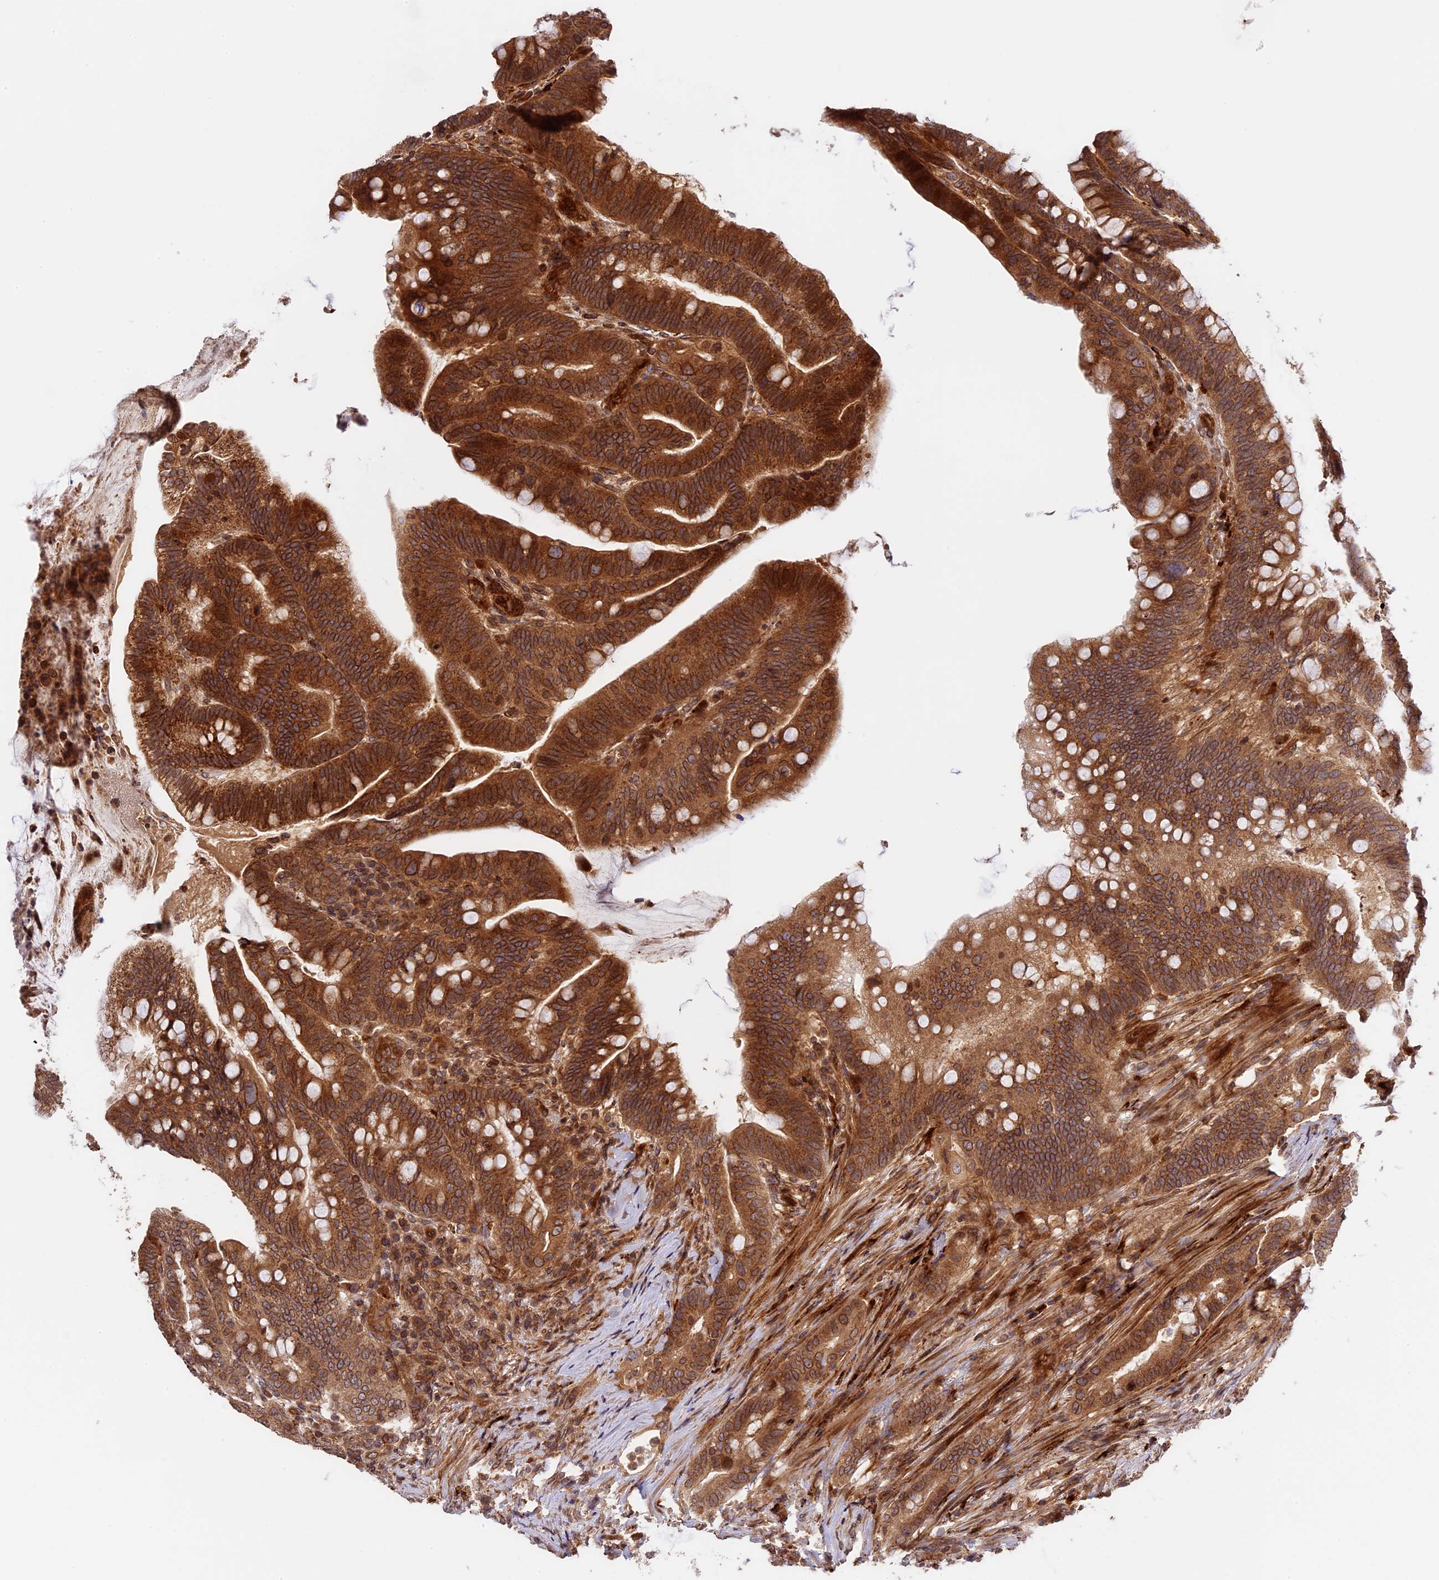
{"staining": {"intensity": "moderate", "quantity": ">75%", "location": "cytoplasmic/membranous,nuclear"}, "tissue": "colorectal cancer", "cell_type": "Tumor cells", "image_type": "cancer", "snomed": [{"axis": "morphology", "description": "Adenocarcinoma, NOS"}, {"axis": "topography", "description": "Colon"}], "caption": "Immunohistochemical staining of colorectal cancer (adenocarcinoma) shows medium levels of moderate cytoplasmic/membranous and nuclear positivity in approximately >75% of tumor cells. (DAB (3,3'-diaminobenzidine) = brown stain, brightfield microscopy at high magnification).", "gene": "DGKH", "patient": {"sex": "female", "age": 66}}